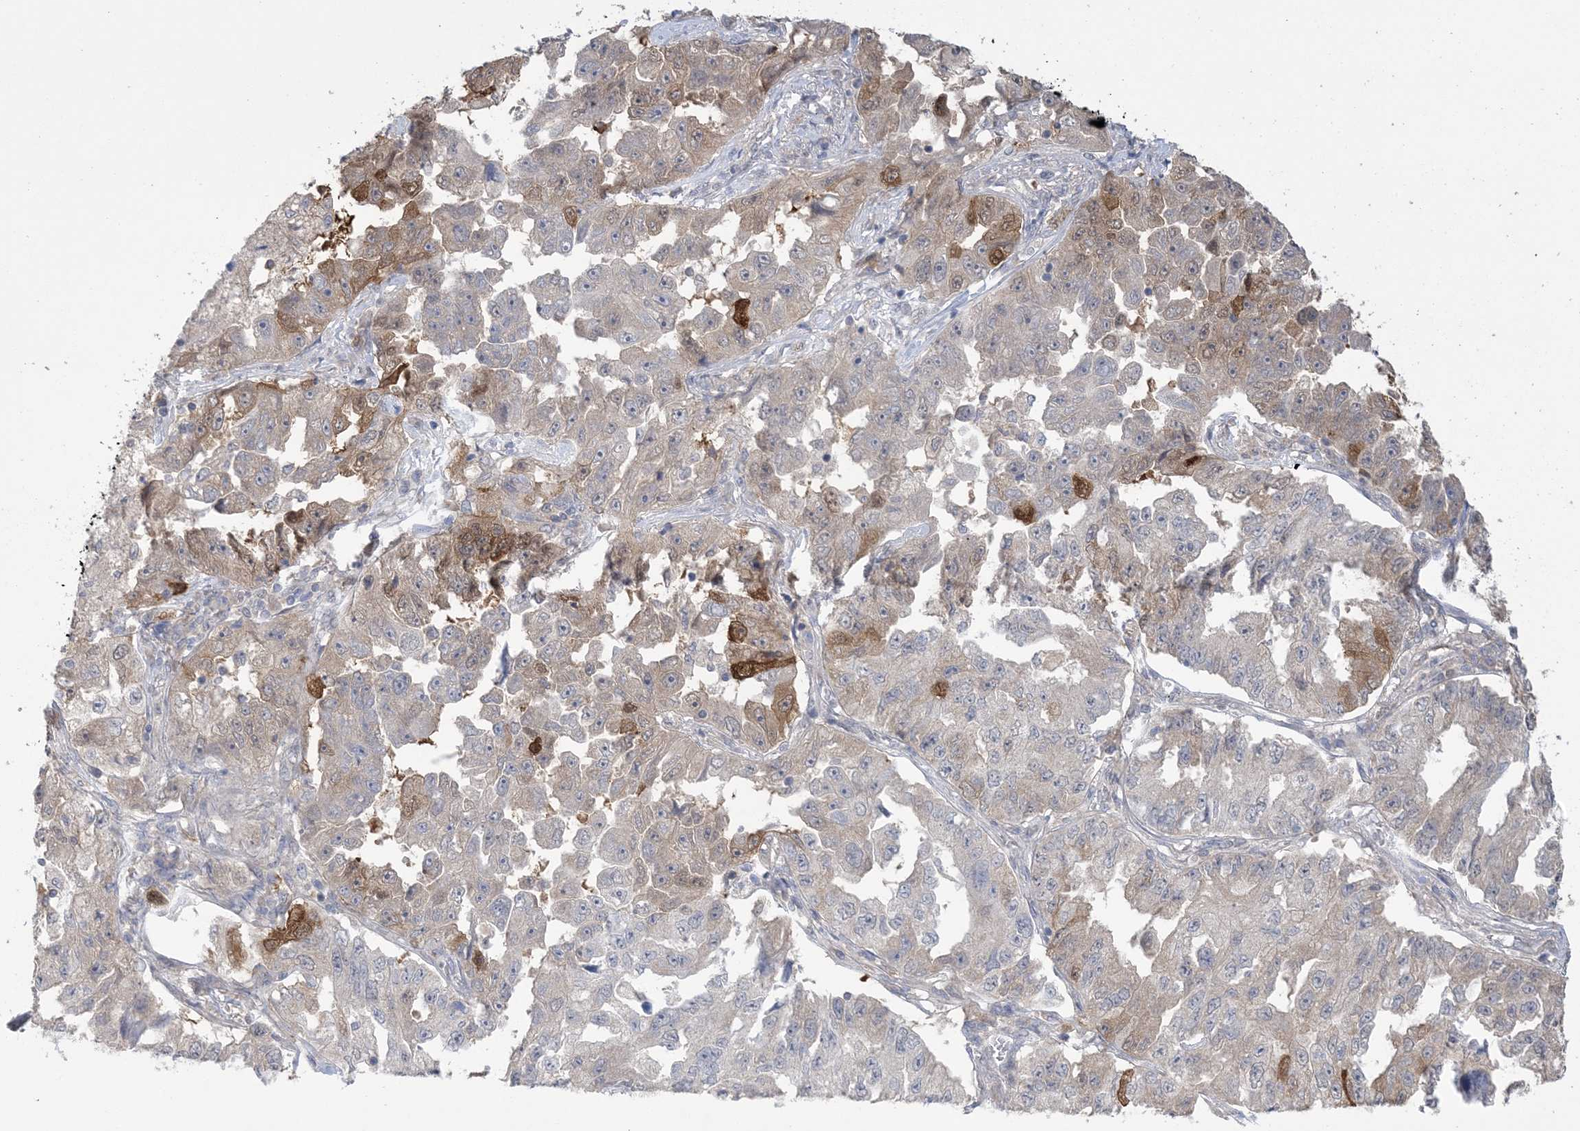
{"staining": {"intensity": "moderate", "quantity": "<25%", "location": "cytoplasmic/membranous"}, "tissue": "lung cancer", "cell_type": "Tumor cells", "image_type": "cancer", "snomed": [{"axis": "morphology", "description": "Adenocarcinoma, NOS"}, {"axis": "topography", "description": "Lung"}], "caption": "Tumor cells exhibit low levels of moderate cytoplasmic/membranous expression in about <25% of cells in human lung cancer.", "gene": "HMGCS1", "patient": {"sex": "female", "age": 51}}